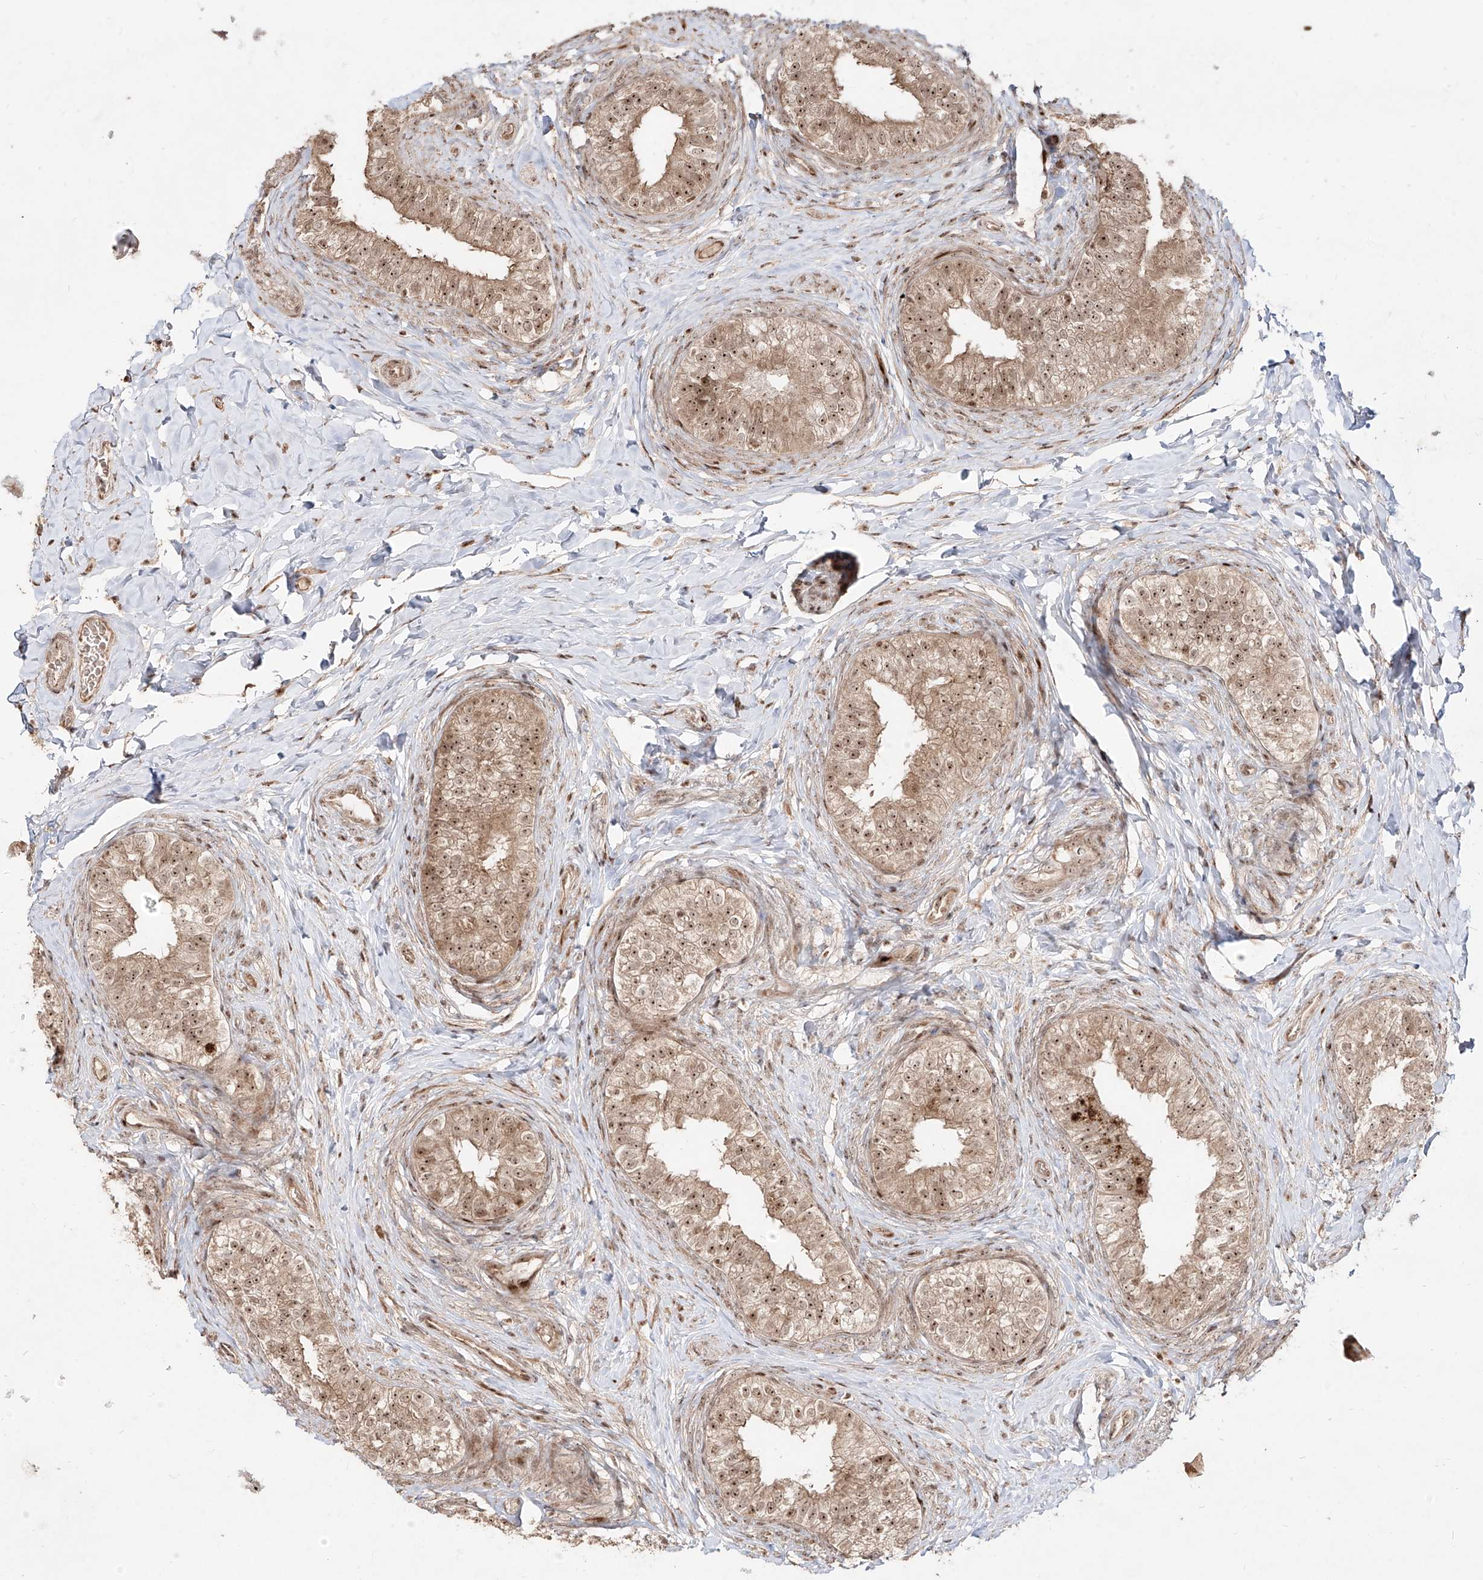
{"staining": {"intensity": "moderate", "quantity": ">75%", "location": "cytoplasmic/membranous,nuclear"}, "tissue": "epididymis", "cell_type": "Glandular cells", "image_type": "normal", "snomed": [{"axis": "morphology", "description": "Normal tissue, NOS"}, {"axis": "topography", "description": "Epididymis"}], "caption": "This is a histology image of immunohistochemistry (IHC) staining of unremarkable epididymis, which shows moderate staining in the cytoplasmic/membranous,nuclear of glandular cells.", "gene": "ZNF710", "patient": {"sex": "male", "age": 49}}